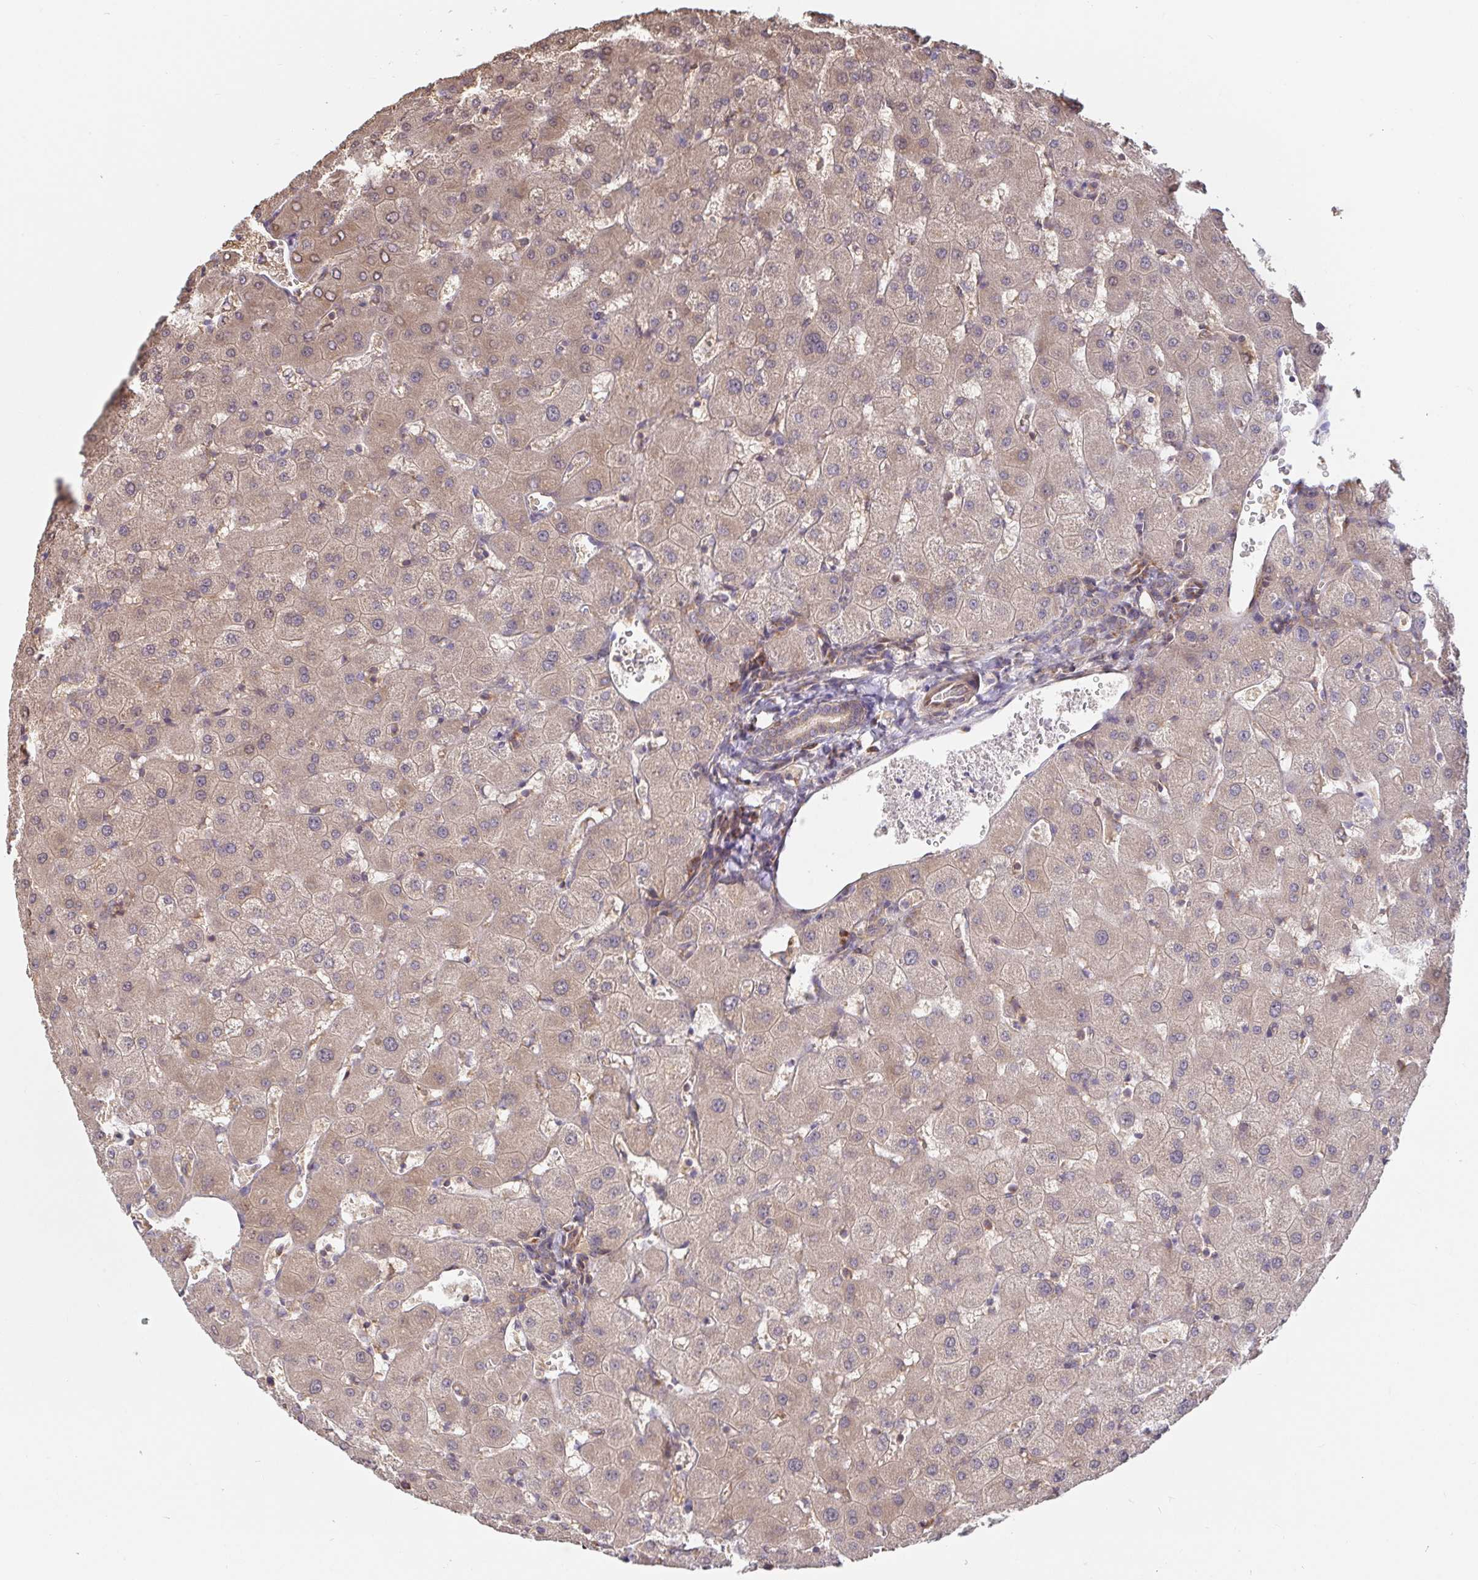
{"staining": {"intensity": "weak", "quantity": ">75%", "location": "cytoplasmic/membranous"}, "tissue": "liver", "cell_type": "Cholangiocytes", "image_type": "normal", "snomed": [{"axis": "morphology", "description": "Normal tissue, NOS"}, {"axis": "topography", "description": "Liver"}], "caption": "About >75% of cholangiocytes in benign liver show weak cytoplasmic/membranous protein staining as visualized by brown immunohistochemical staining.", "gene": "LARP1", "patient": {"sex": "female", "age": 63}}